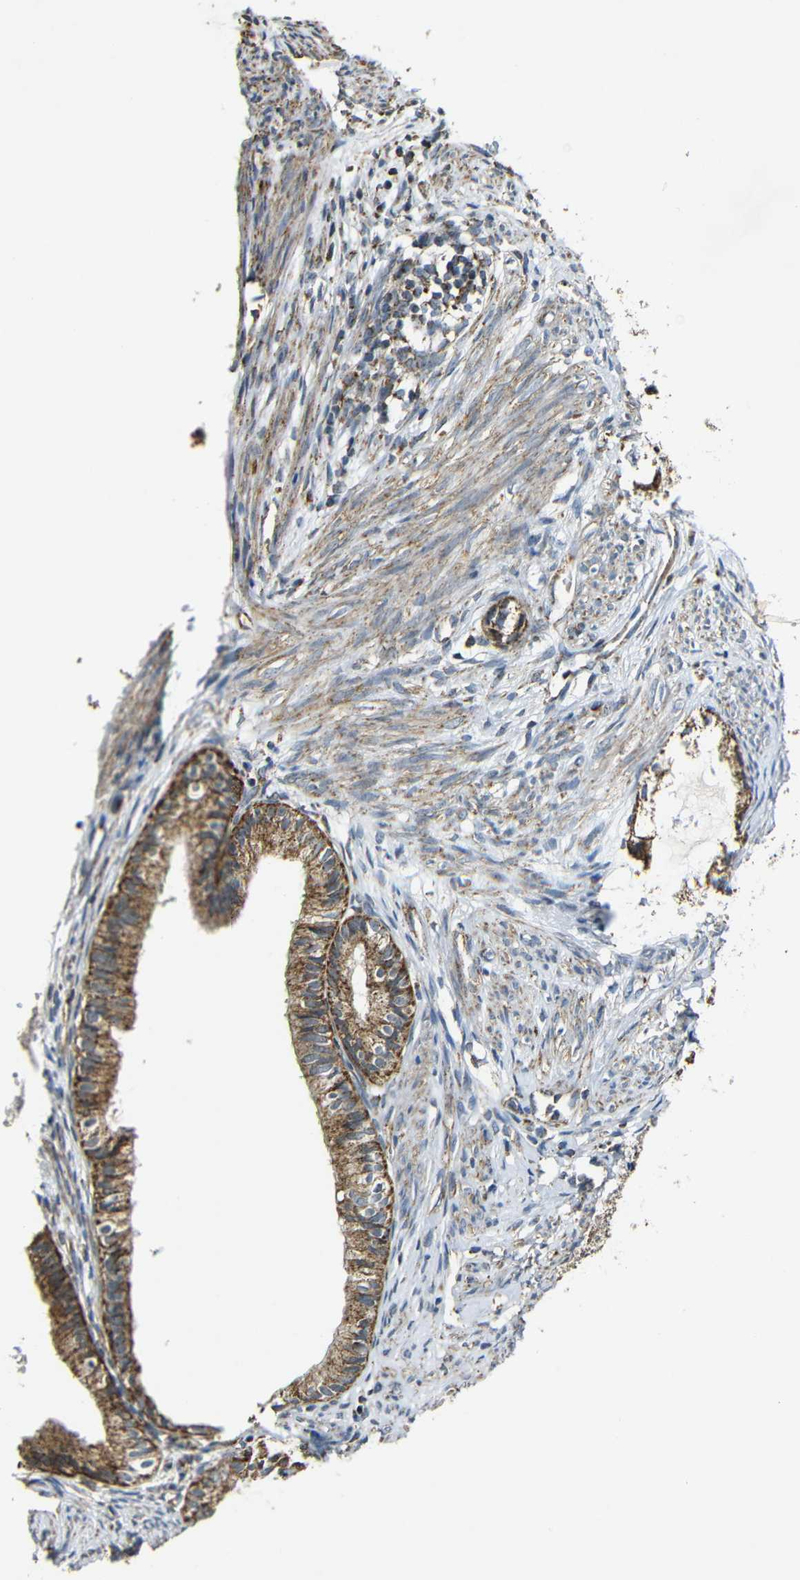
{"staining": {"intensity": "moderate", "quantity": ">75%", "location": "cytoplasmic/membranous"}, "tissue": "cervical cancer", "cell_type": "Tumor cells", "image_type": "cancer", "snomed": [{"axis": "morphology", "description": "Normal tissue, NOS"}, {"axis": "morphology", "description": "Adenocarcinoma, NOS"}, {"axis": "topography", "description": "Cervix"}, {"axis": "topography", "description": "Endometrium"}], "caption": "The histopathology image shows staining of cervical cancer, revealing moderate cytoplasmic/membranous protein expression (brown color) within tumor cells. (DAB (3,3'-diaminobenzidine) IHC, brown staining for protein, blue staining for nuclei).", "gene": "NR3C2", "patient": {"sex": "female", "age": 86}}